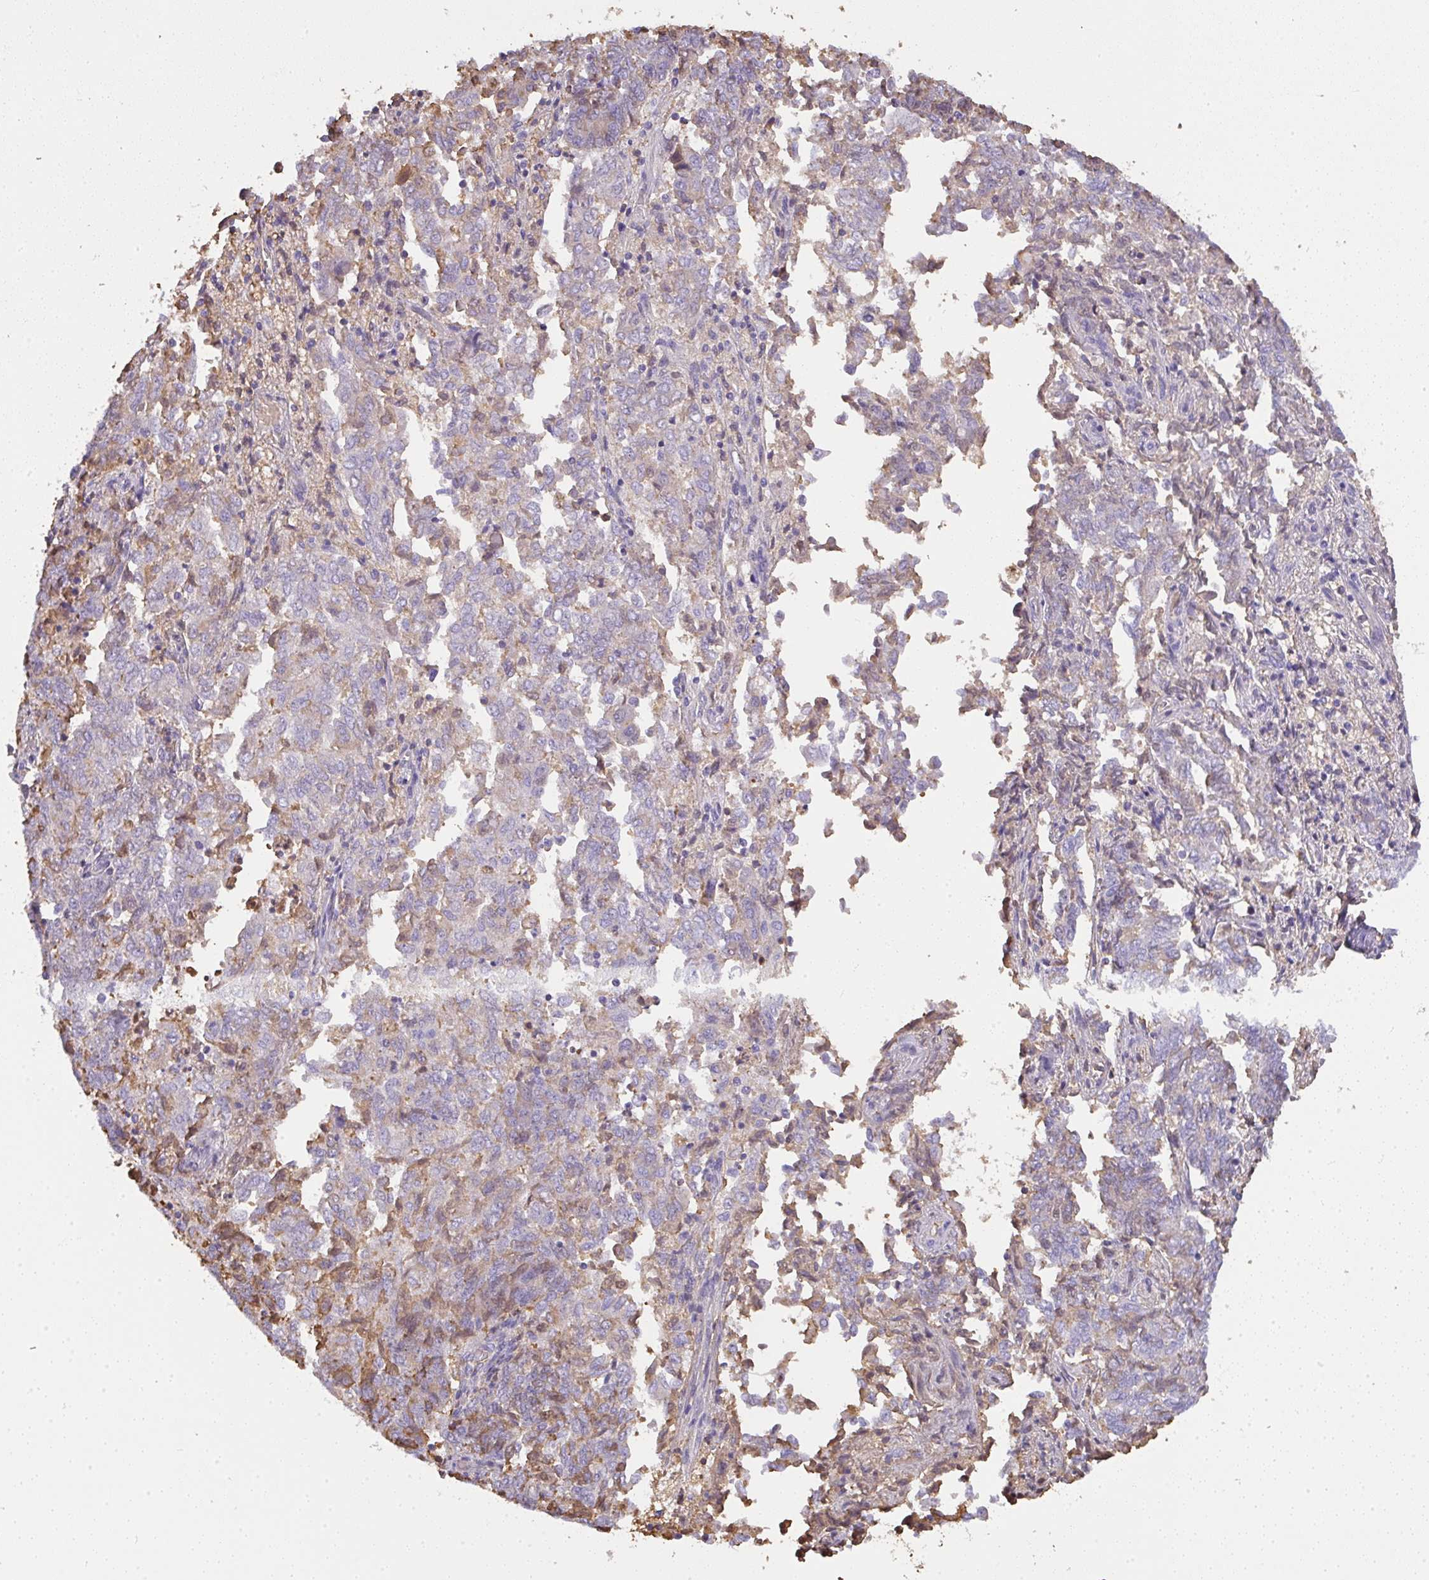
{"staining": {"intensity": "moderate", "quantity": "<25%", "location": "cytoplasmic/membranous"}, "tissue": "endometrial cancer", "cell_type": "Tumor cells", "image_type": "cancer", "snomed": [{"axis": "morphology", "description": "Adenocarcinoma, NOS"}, {"axis": "topography", "description": "Endometrium"}], "caption": "Immunohistochemical staining of endometrial cancer (adenocarcinoma) displays moderate cytoplasmic/membranous protein expression in about <25% of tumor cells.", "gene": "SMYD5", "patient": {"sex": "female", "age": 80}}